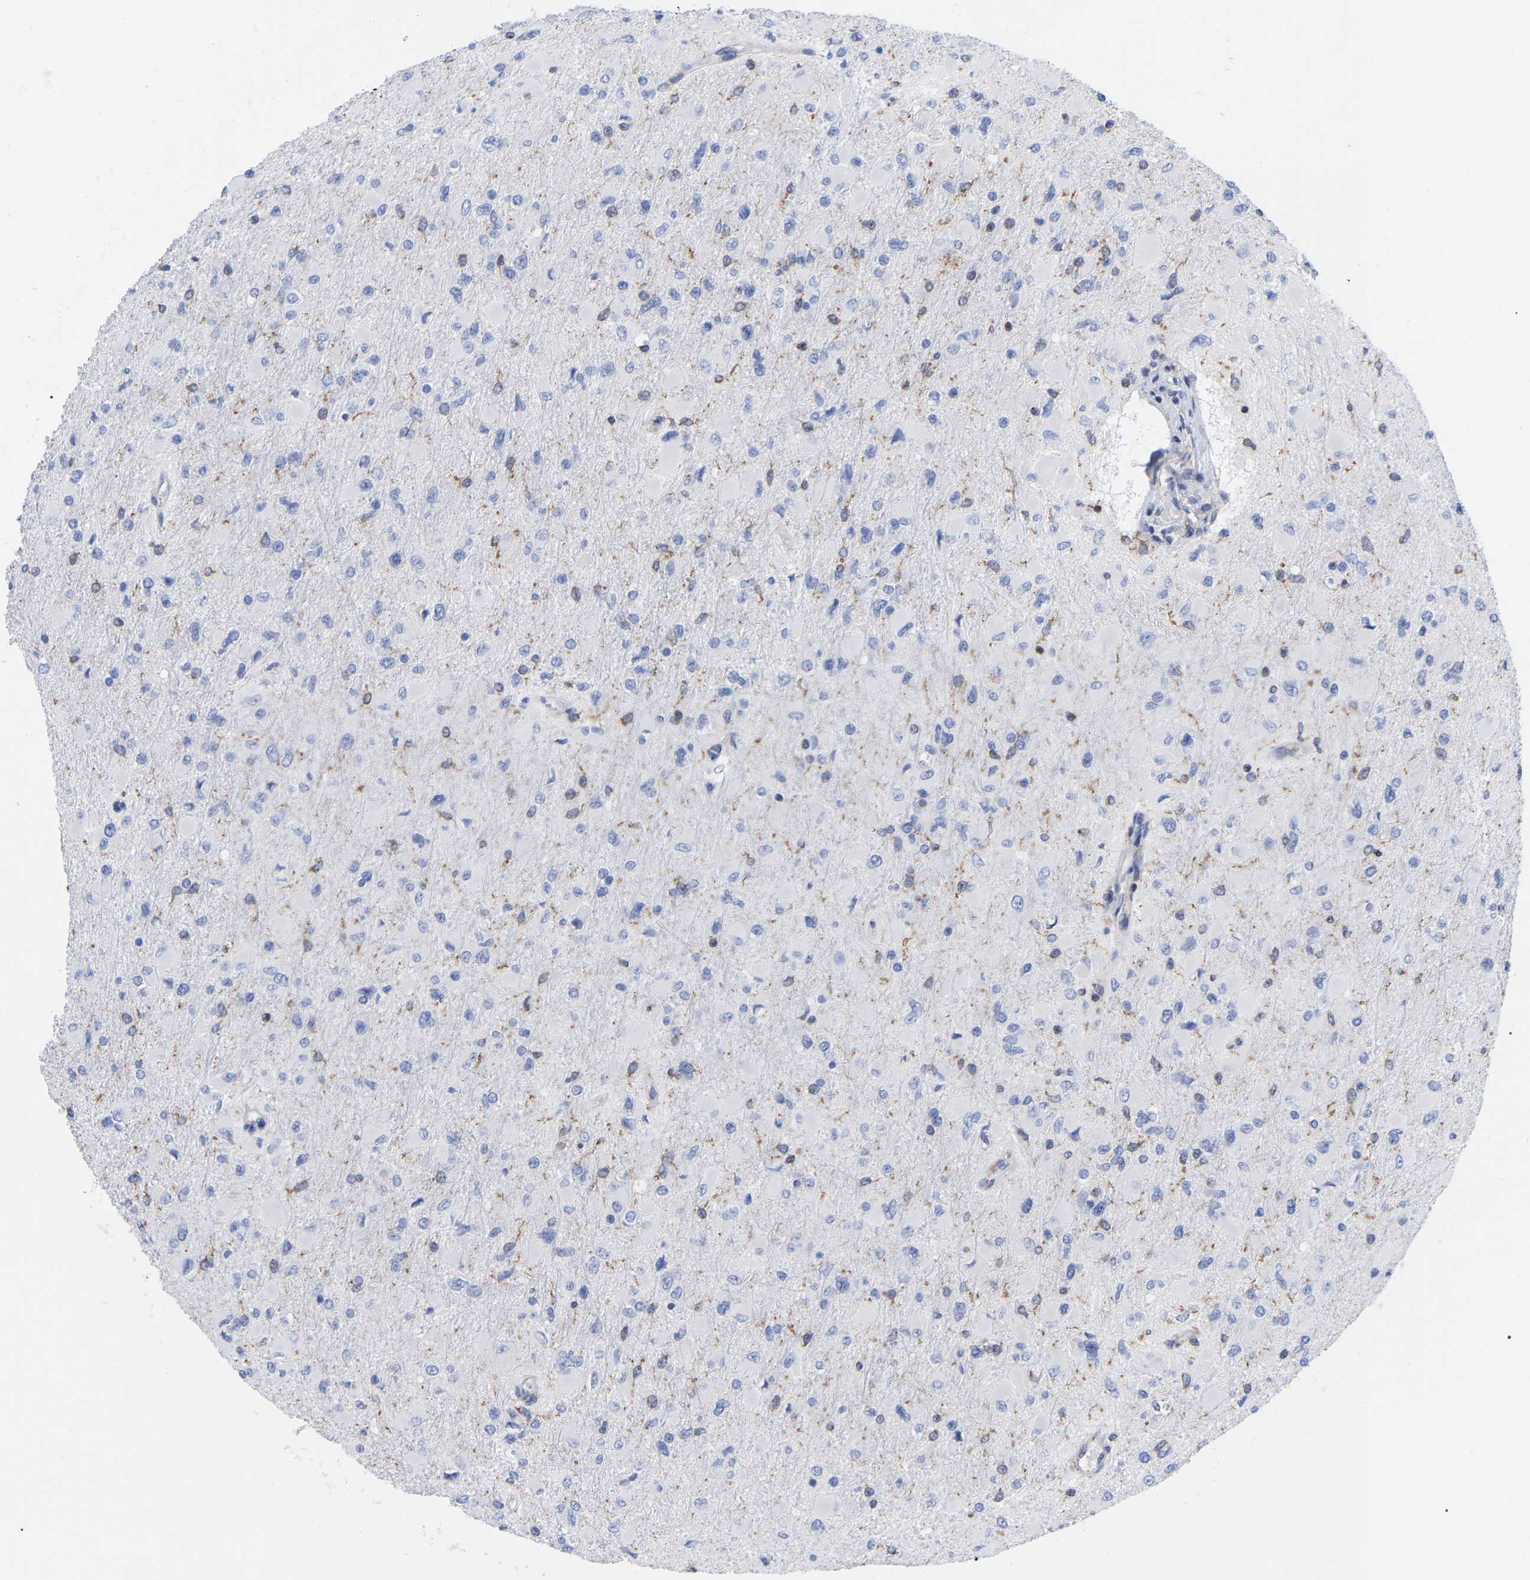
{"staining": {"intensity": "negative", "quantity": "none", "location": "none"}, "tissue": "glioma", "cell_type": "Tumor cells", "image_type": "cancer", "snomed": [{"axis": "morphology", "description": "Glioma, malignant, High grade"}, {"axis": "topography", "description": "Cerebral cortex"}], "caption": "Immunohistochemistry micrograph of neoplastic tissue: malignant glioma (high-grade) stained with DAB (3,3'-diaminobenzidine) shows no significant protein expression in tumor cells.", "gene": "GIMAP4", "patient": {"sex": "female", "age": 36}}